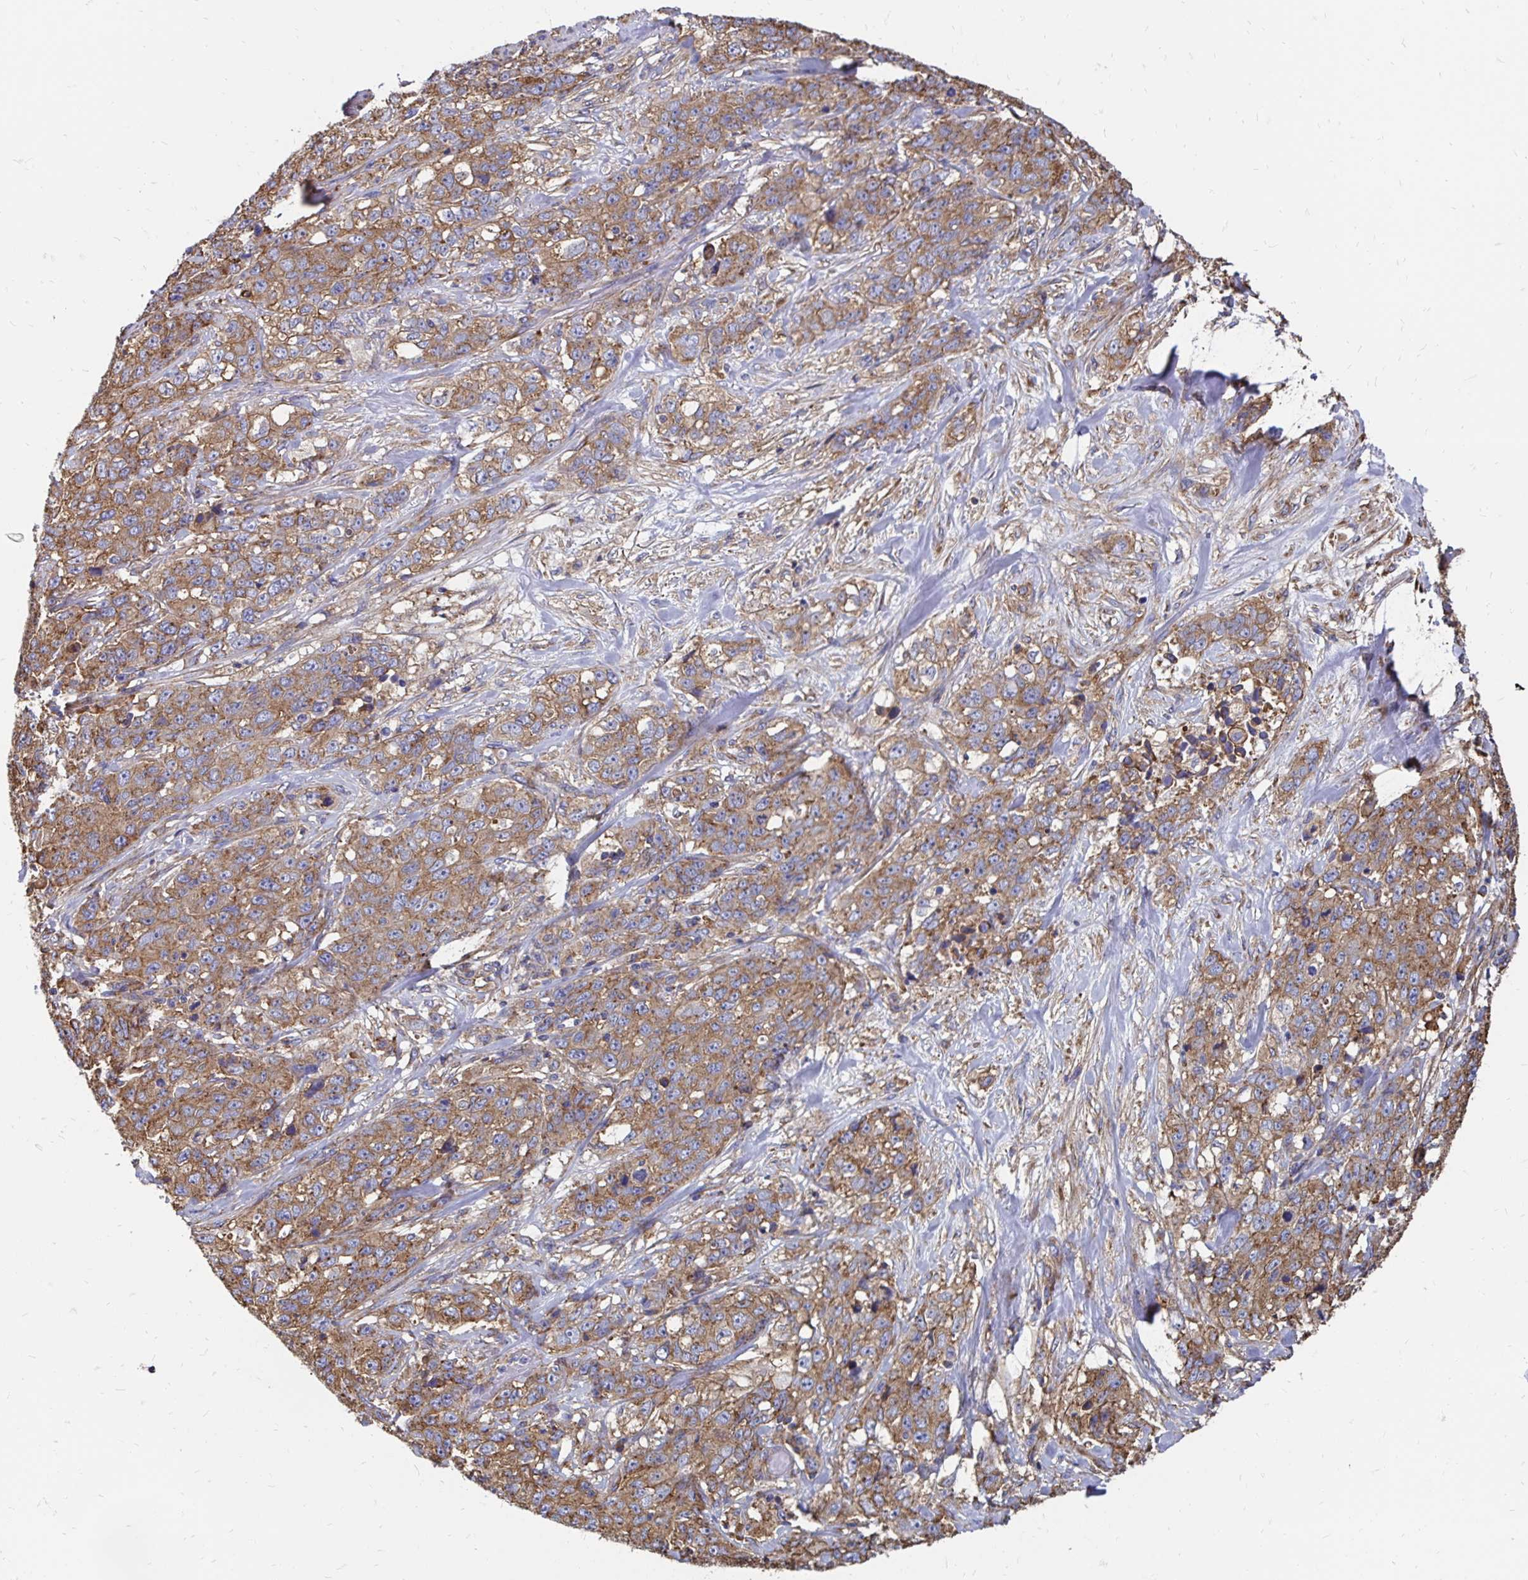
{"staining": {"intensity": "moderate", "quantity": ">75%", "location": "cytoplasmic/membranous"}, "tissue": "stomach cancer", "cell_type": "Tumor cells", "image_type": "cancer", "snomed": [{"axis": "morphology", "description": "Adenocarcinoma, NOS"}, {"axis": "topography", "description": "Stomach"}], "caption": "A medium amount of moderate cytoplasmic/membranous staining is present in about >75% of tumor cells in stomach cancer (adenocarcinoma) tissue.", "gene": "CLTC", "patient": {"sex": "male", "age": 48}}